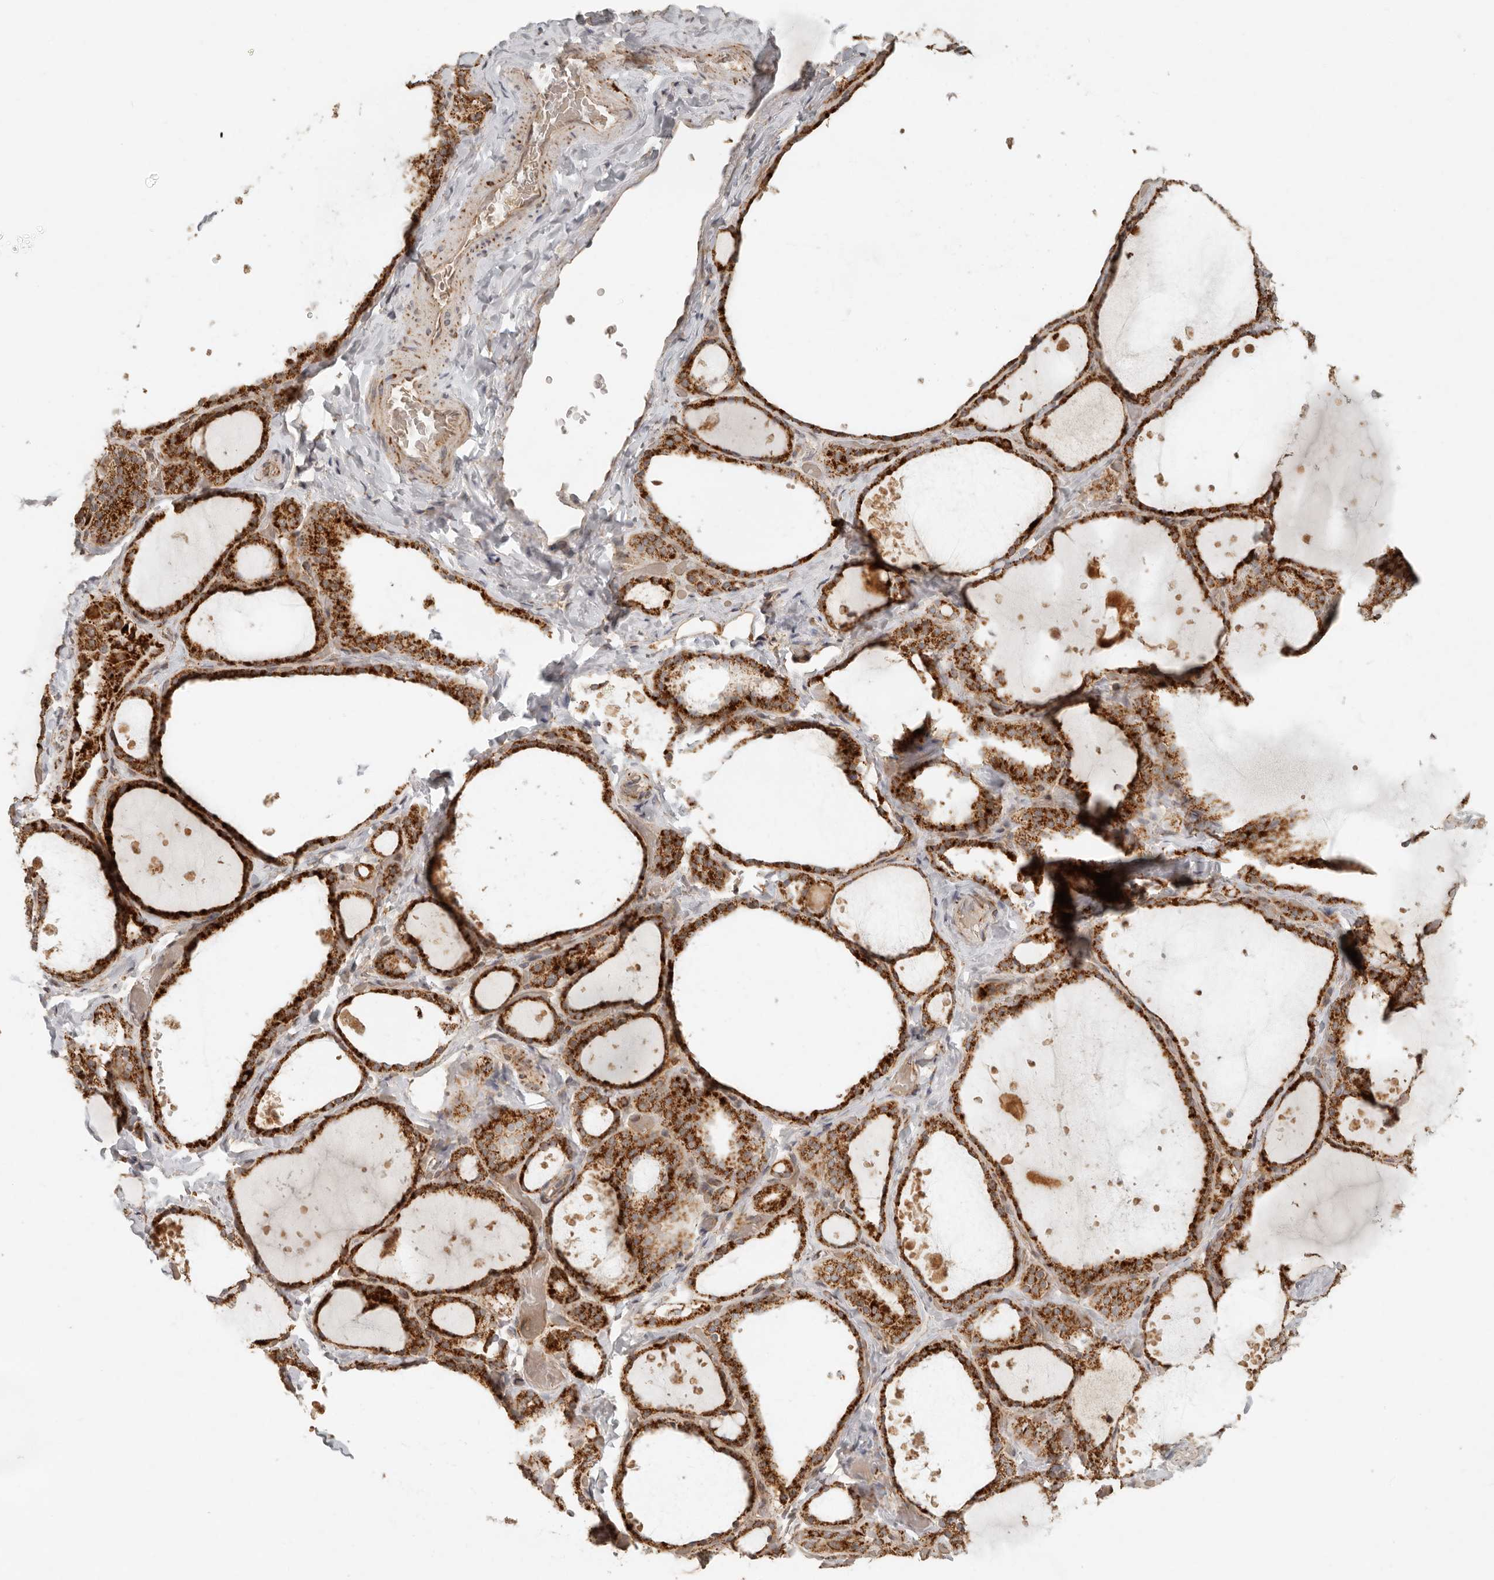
{"staining": {"intensity": "strong", "quantity": ">75%", "location": "cytoplasmic/membranous"}, "tissue": "thyroid gland", "cell_type": "Glandular cells", "image_type": "normal", "snomed": [{"axis": "morphology", "description": "Normal tissue, NOS"}, {"axis": "topography", "description": "Thyroid gland"}], "caption": "Immunohistochemistry photomicrograph of unremarkable human thyroid gland stained for a protein (brown), which demonstrates high levels of strong cytoplasmic/membranous positivity in about >75% of glandular cells.", "gene": "MRPL55", "patient": {"sex": "female", "age": 44}}